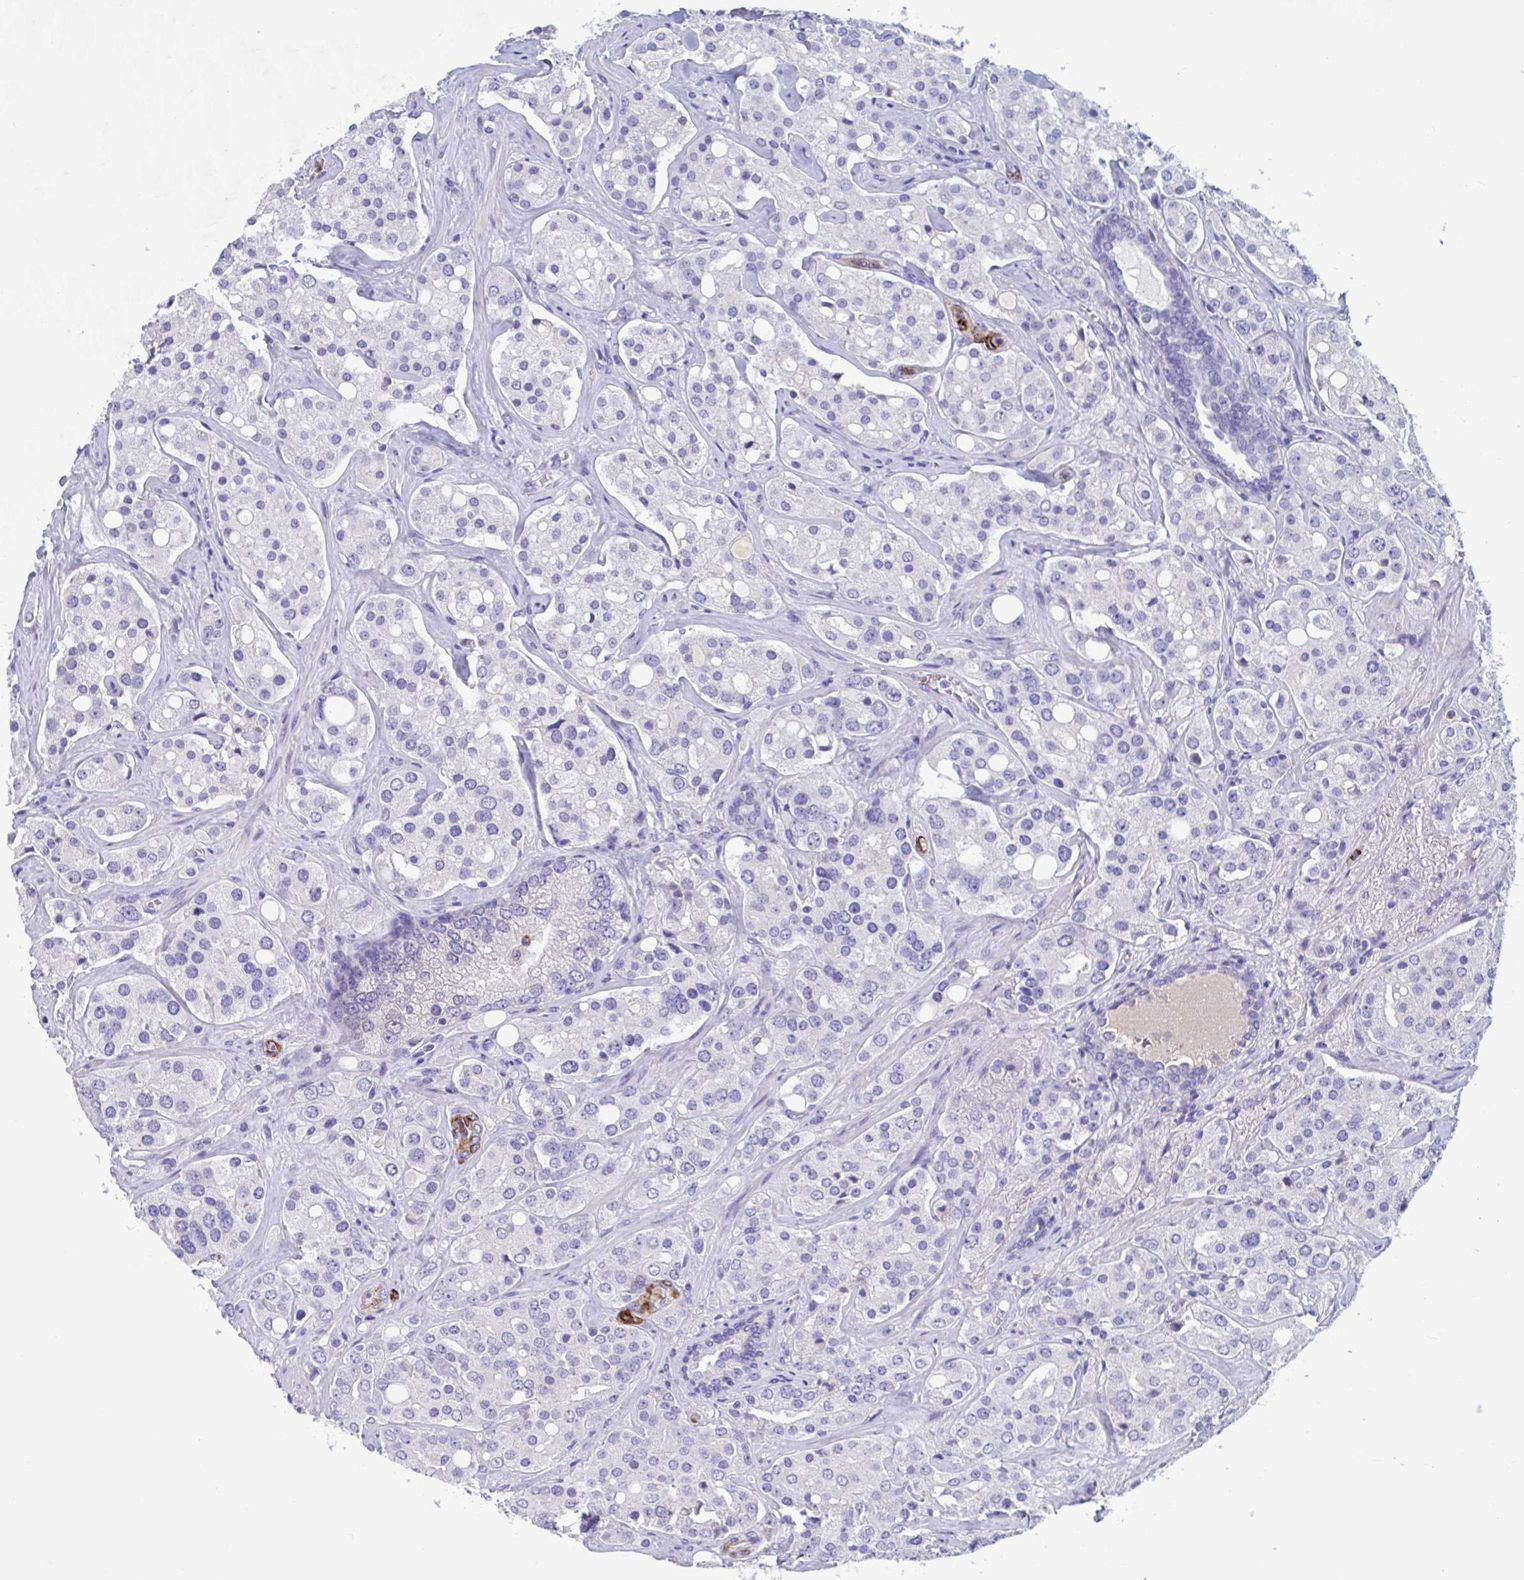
{"staining": {"intensity": "negative", "quantity": "none", "location": "none"}, "tissue": "prostate cancer", "cell_type": "Tumor cells", "image_type": "cancer", "snomed": [{"axis": "morphology", "description": "Adenocarcinoma, High grade"}, {"axis": "topography", "description": "Prostate"}], "caption": "Tumor cells are negative for brown protein staining in prostate cancer (adenocarcinoma (high-grade)). (Stains: DAB (3,3'-diaminobenzidine) immunohistochemistry with hematoxylin counter stain, Microscopy: brightfield microscopy at high magnification).", "gene": "ZNHIT2", "patient": {"sex": "male", "age": 67}}